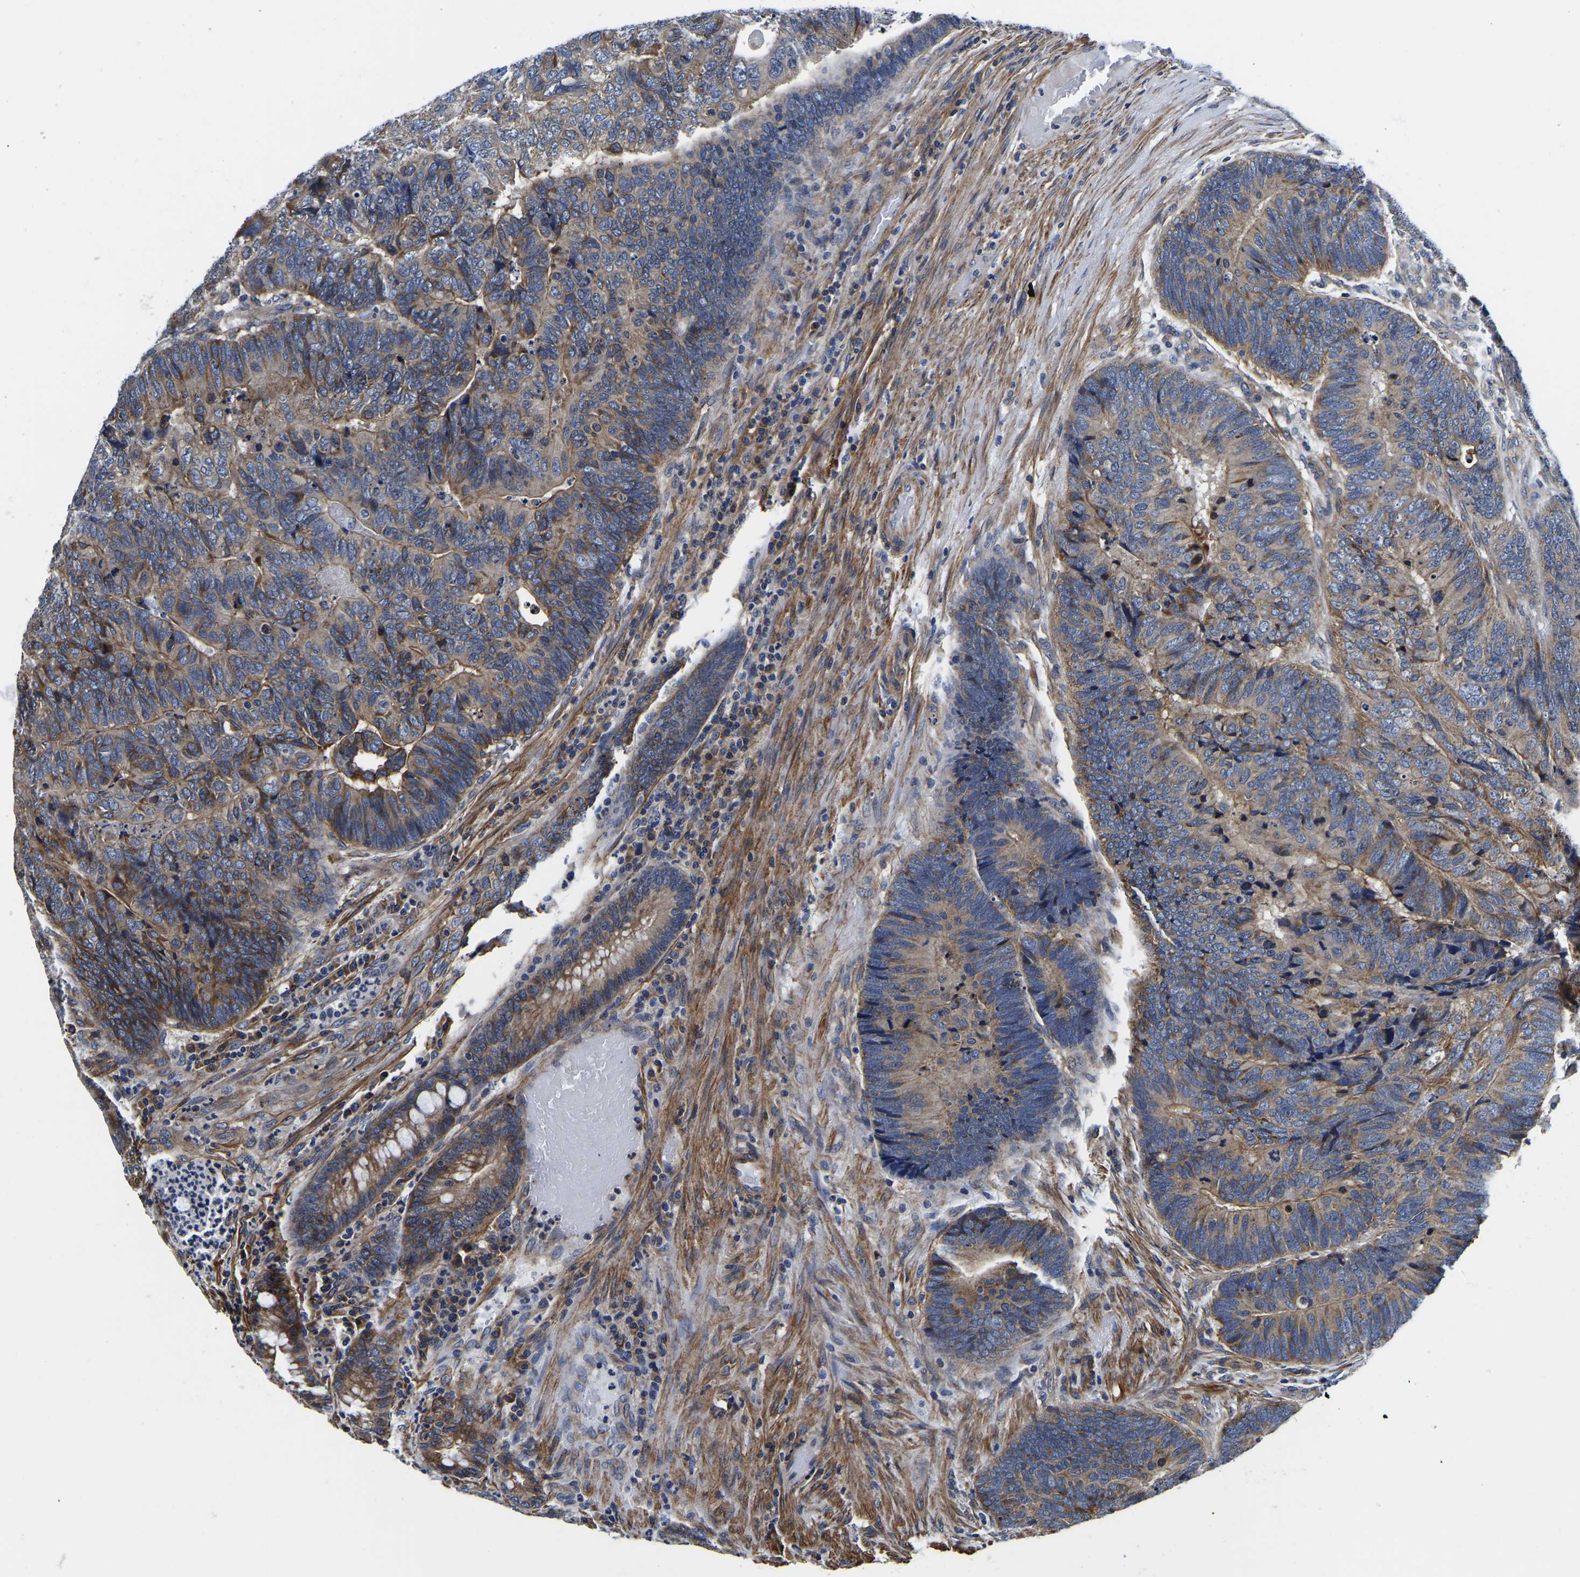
{"staining": {"intensity": "moderate", "quantity": ">75%", "location": "cytoplasmic/membranous"}, "tissue": "colorectal cancer", "cell_type": "Tumor cells", "image_type": "cancer", "snomed": [{"axis": "morphology", "description": "Adenocarcinoma, NOS"}, {"axis": "topography", "description": "Colon"}], "caption": "Immunohistochemical staining of colorectal cancer (adenocarcinoma) exhibits medium levels of moderate cytoplasmic/membranous protein expression in approximately >75% of tumor cells.", "gene": "KCTD17", "patient": {"sex": "female", "age": 67}}